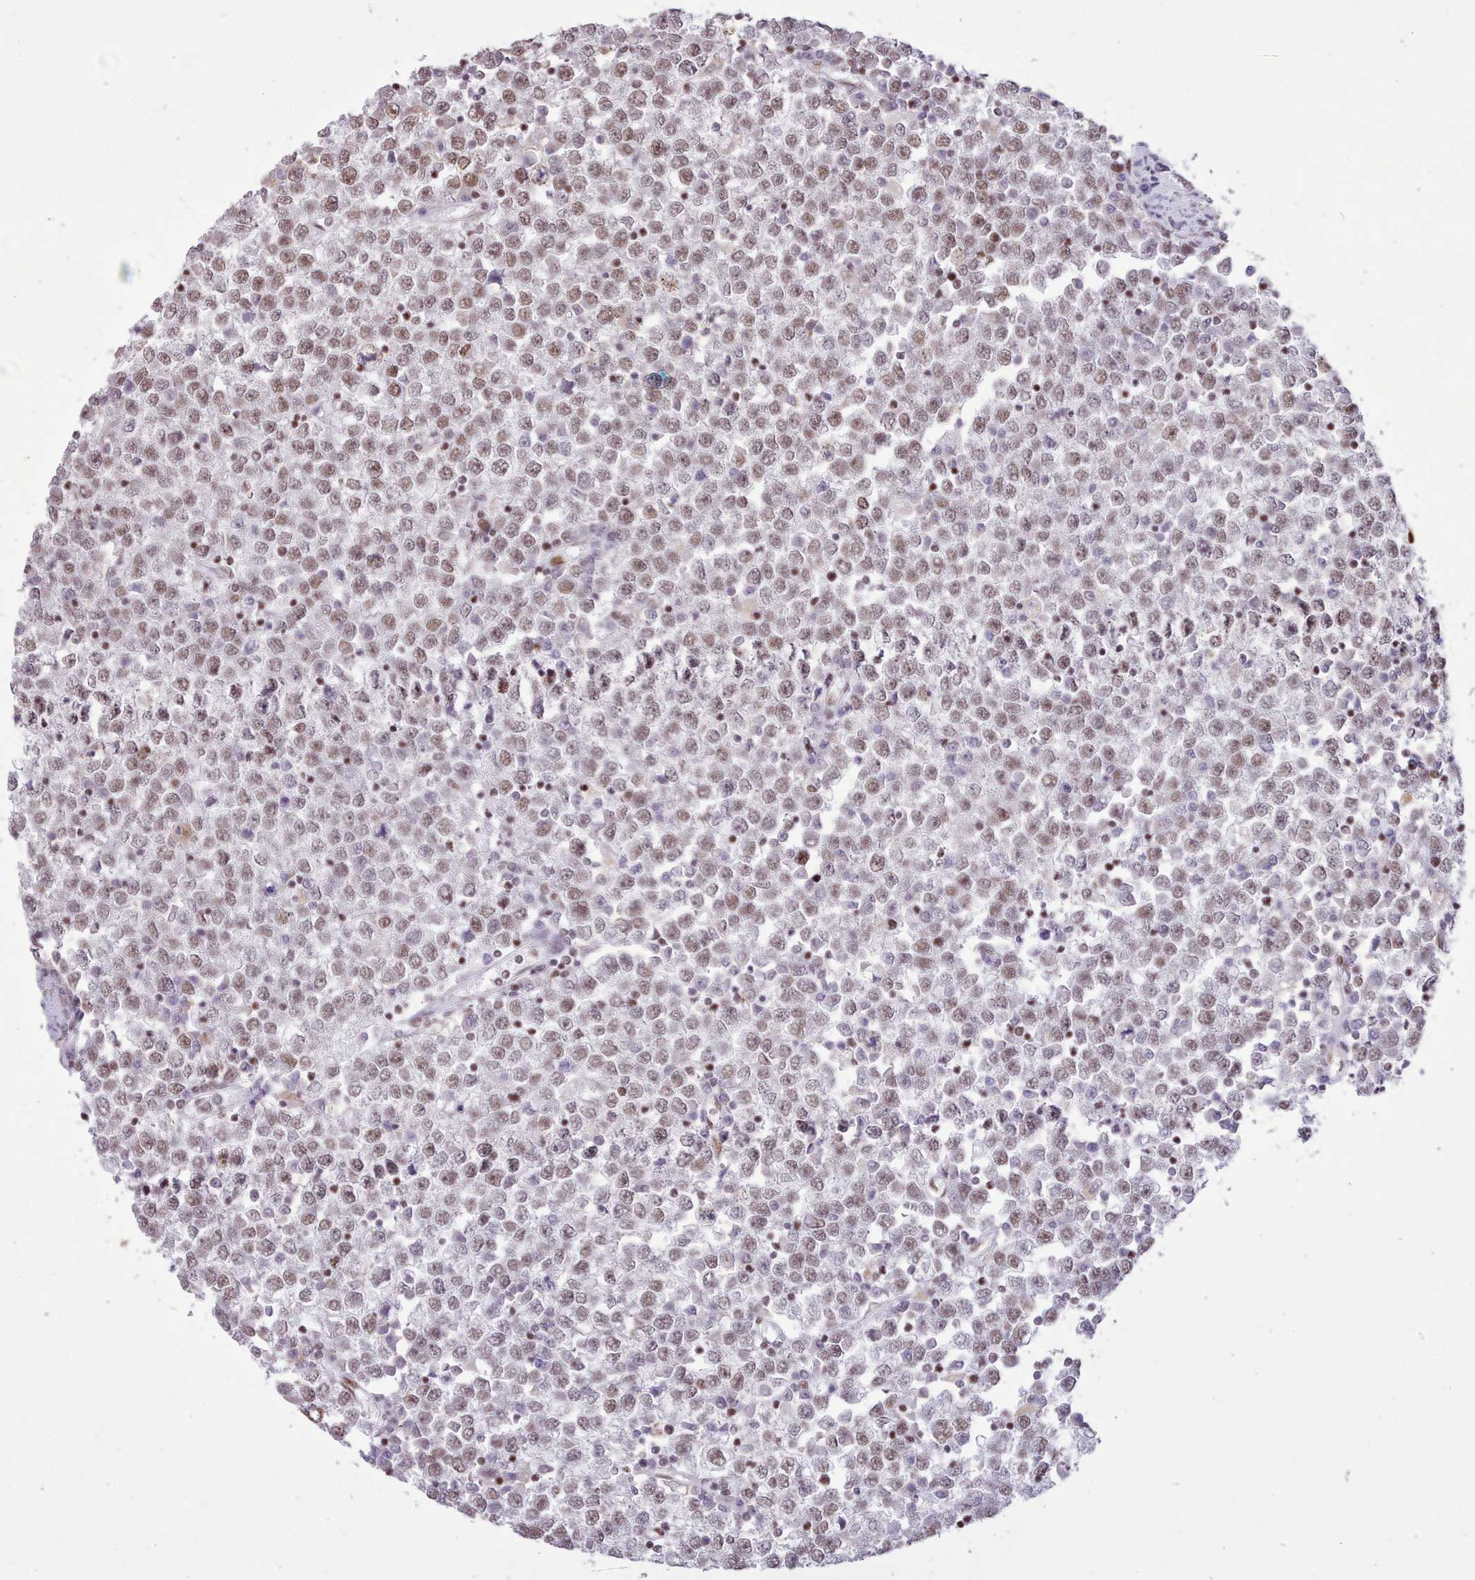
{"staining": {"intensity": "moderate", "quantity": ">75%", "location": "nuclear"}, "tissue": "testis cancer", "cell_type": "Tumor cells", "image_type": "cancer", "snomed": [{"axis": "morphology", "description": "Seminoma, NOS"}, {"axis": "topography", "description": "Testis"}], "caption": "Testis seminoma was stained to show a protein in brown. There is medium levels of moderate nuclear staining in about >75% of tumor cells. (DAB IHC, brown staining for protein, blue staining for nuclei).", "gene": "TAF15", "patient": {"sex": "male", "age": 65}}